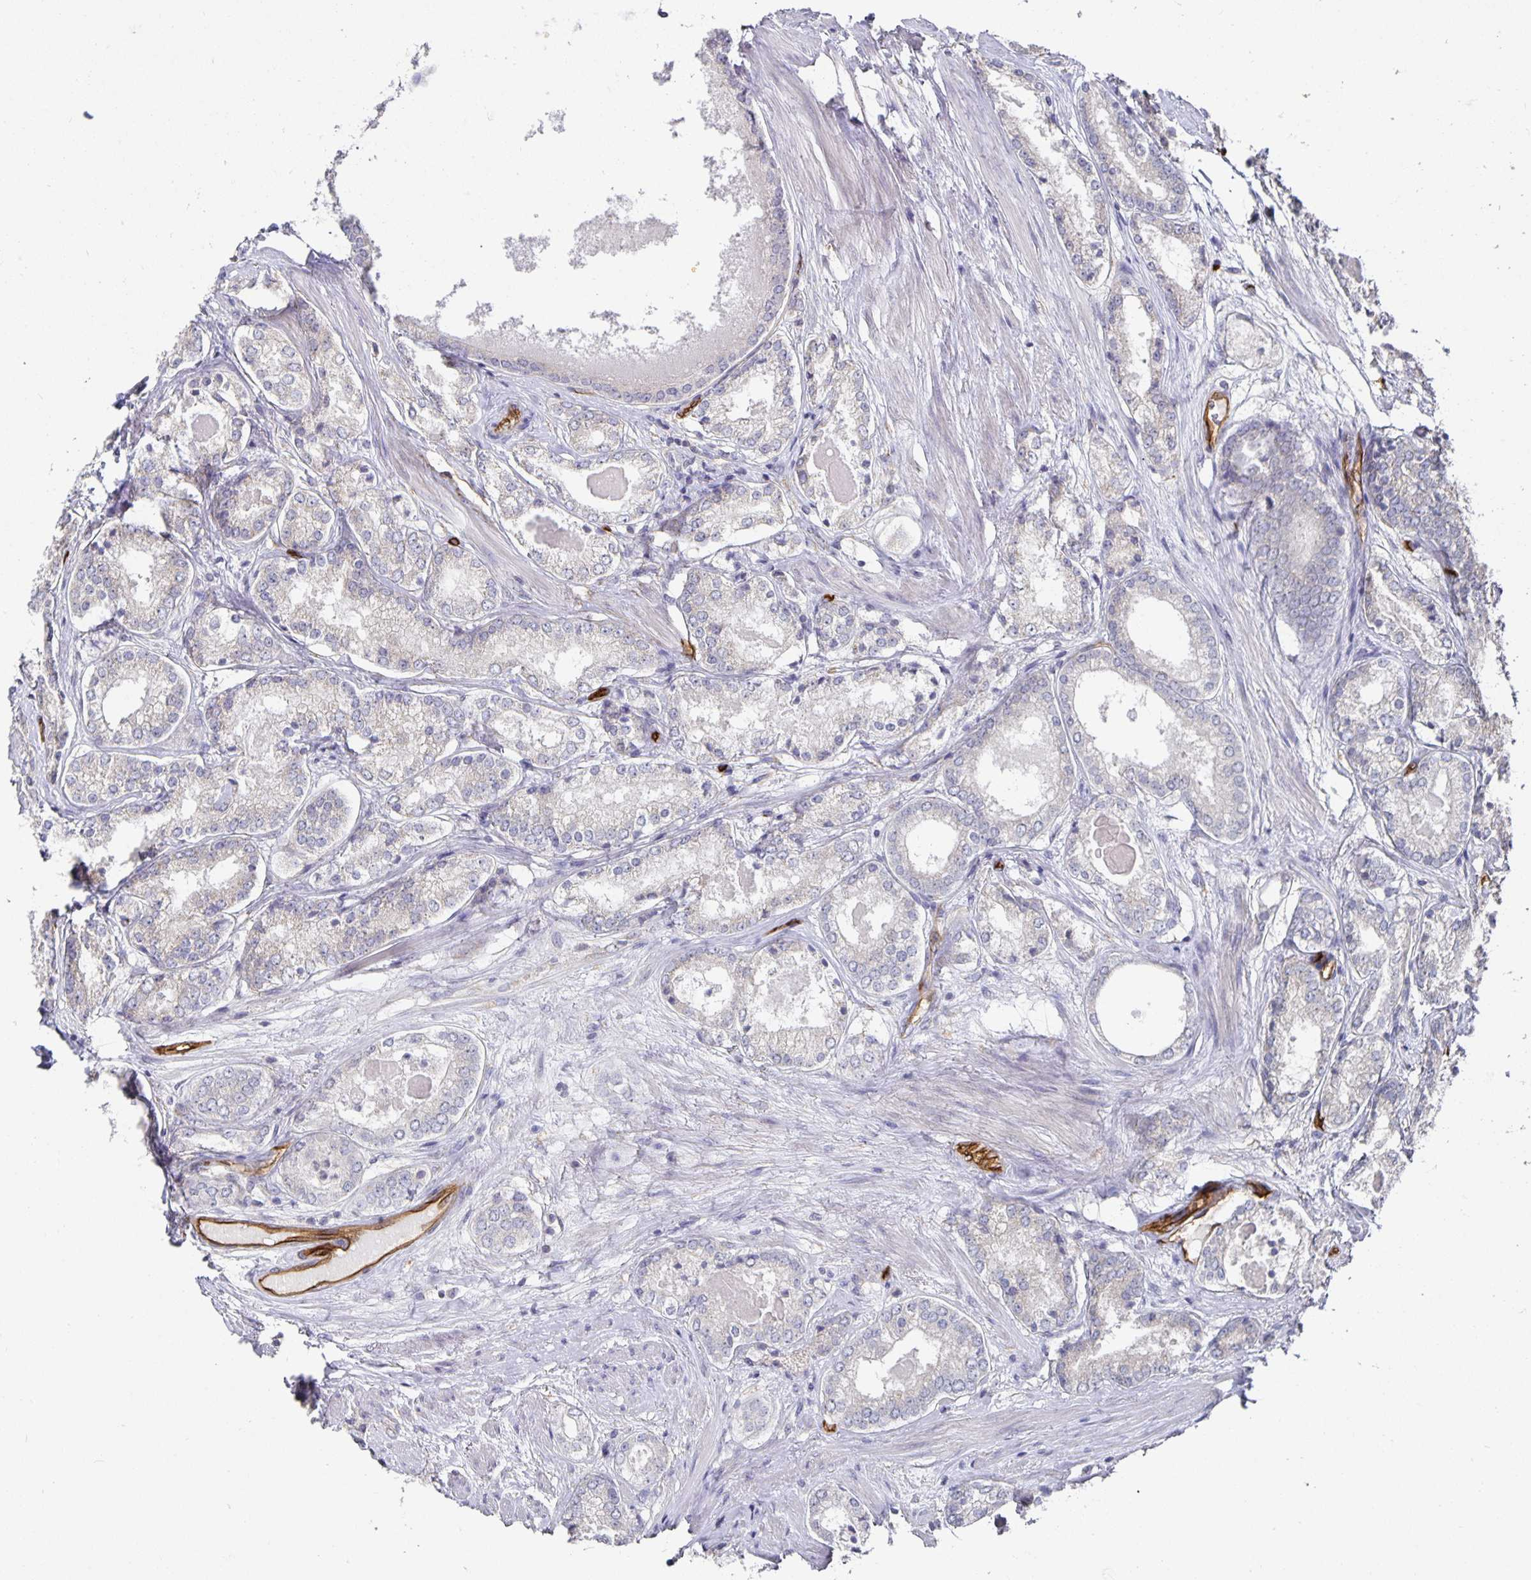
{"staining": {"intensity": "negative", "quantity": "none", "location": "none"}, "tissue": "prostate cancer", "cell_type": "Tumor cells", "image_type": "cancer", "snomed": [{"axis": "morphology", "description": "Adenocarcinoma, NOS"}, {"axis": "morphology", "description": "Adenocarcinoma, Low grade"}, {"axis": "topography", "description": "Prostate"}], "caption": "This is an immunohistochemistry (IHC) image of prostate cancer. There is no expression in tumor cells.", "gene": "PODXL", "patient": {"sex": "male", "age": 68}}